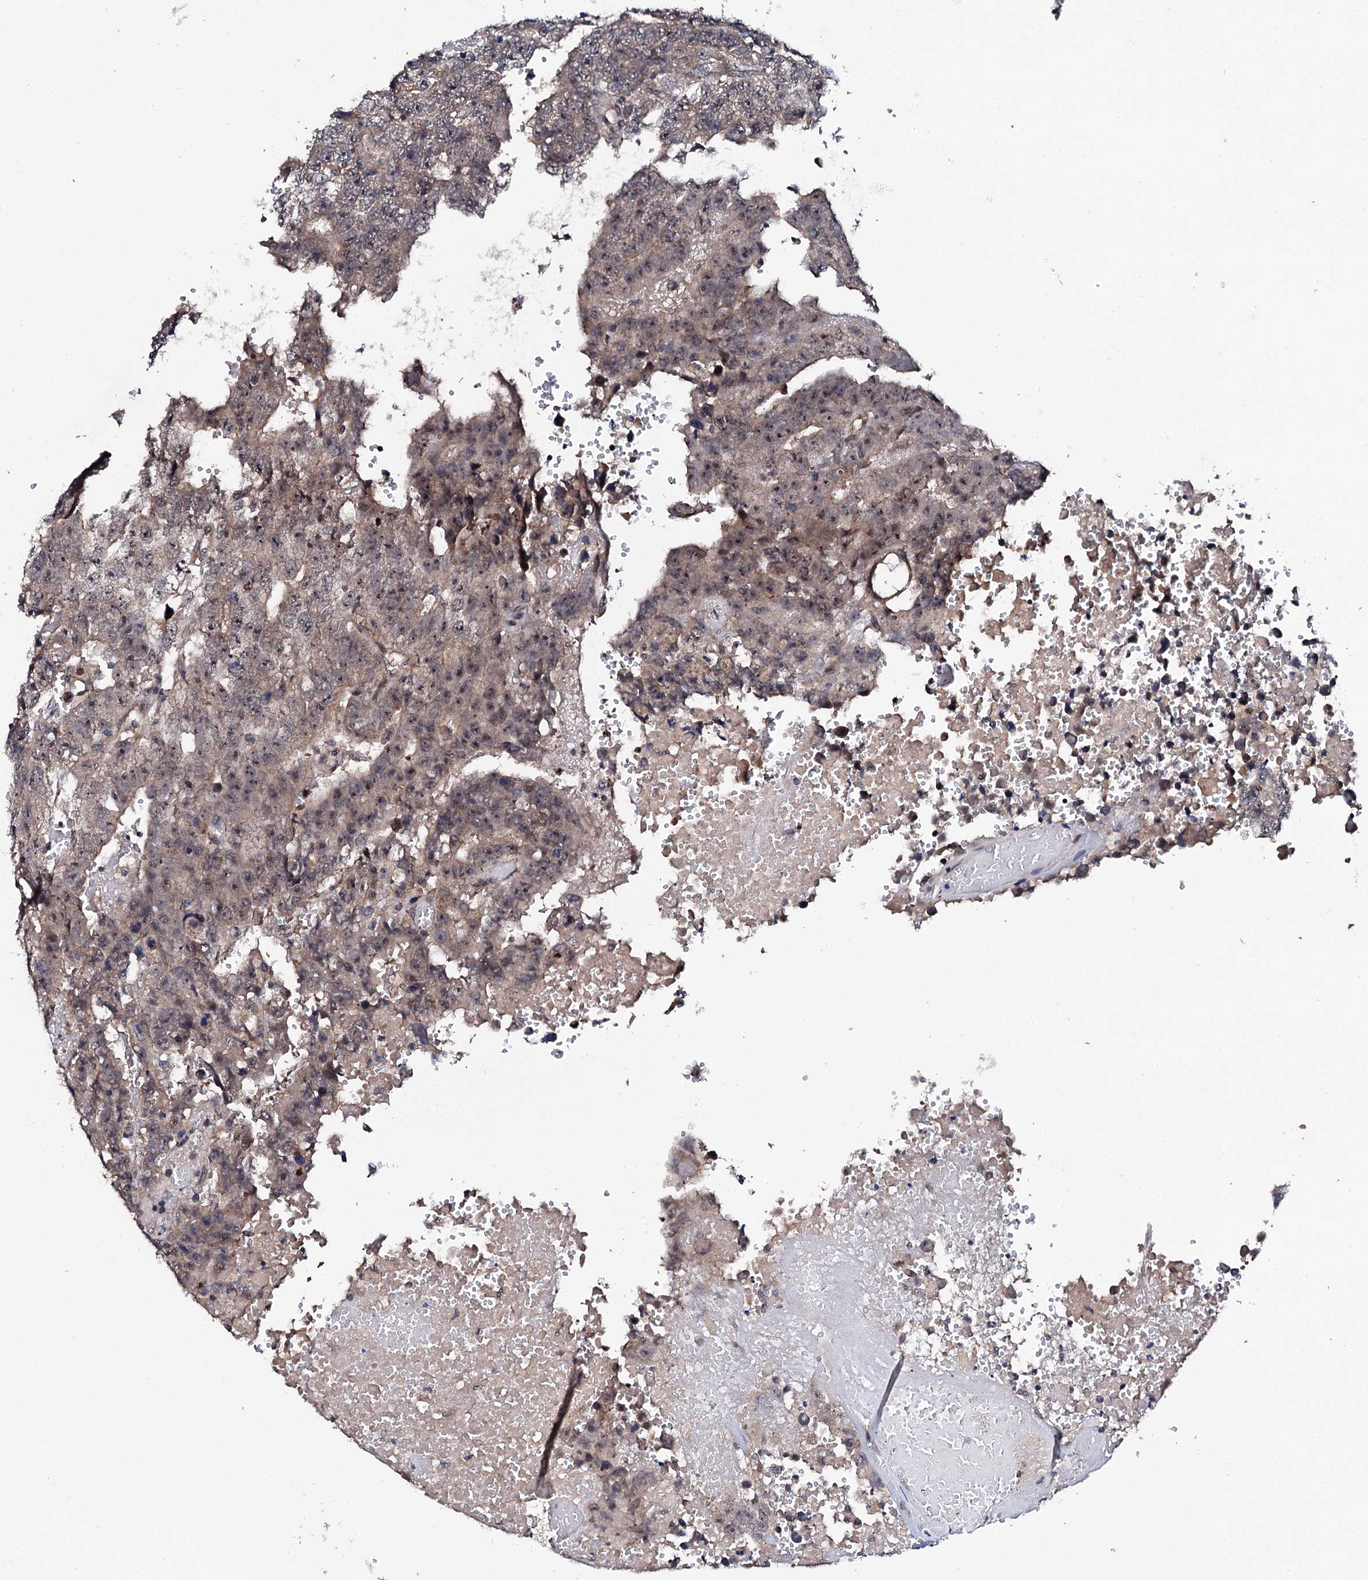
{"staining": {"intensity": "weak", "quantity": "25%-75%", "location": "cytoplasmic/membranous,nuclear"}, "tissue": "testis cancer", "cell_type": "Tumor cells", "image_type": "cancer", "snomed": [{"axis": "morphology", "description": "Carcinoma, Embryonal, NOS"}, {"axis": "topography", "description": "Testis"}], "caption": "Testis cancer was stained to show a protein in brown. There is low levels of weak cytoplasmic/membranous and nuclear staining in approximately 25%-75% of tumor cells.", "gene": "IP6K1", "patient": {"sex": "male", "age": 25}}